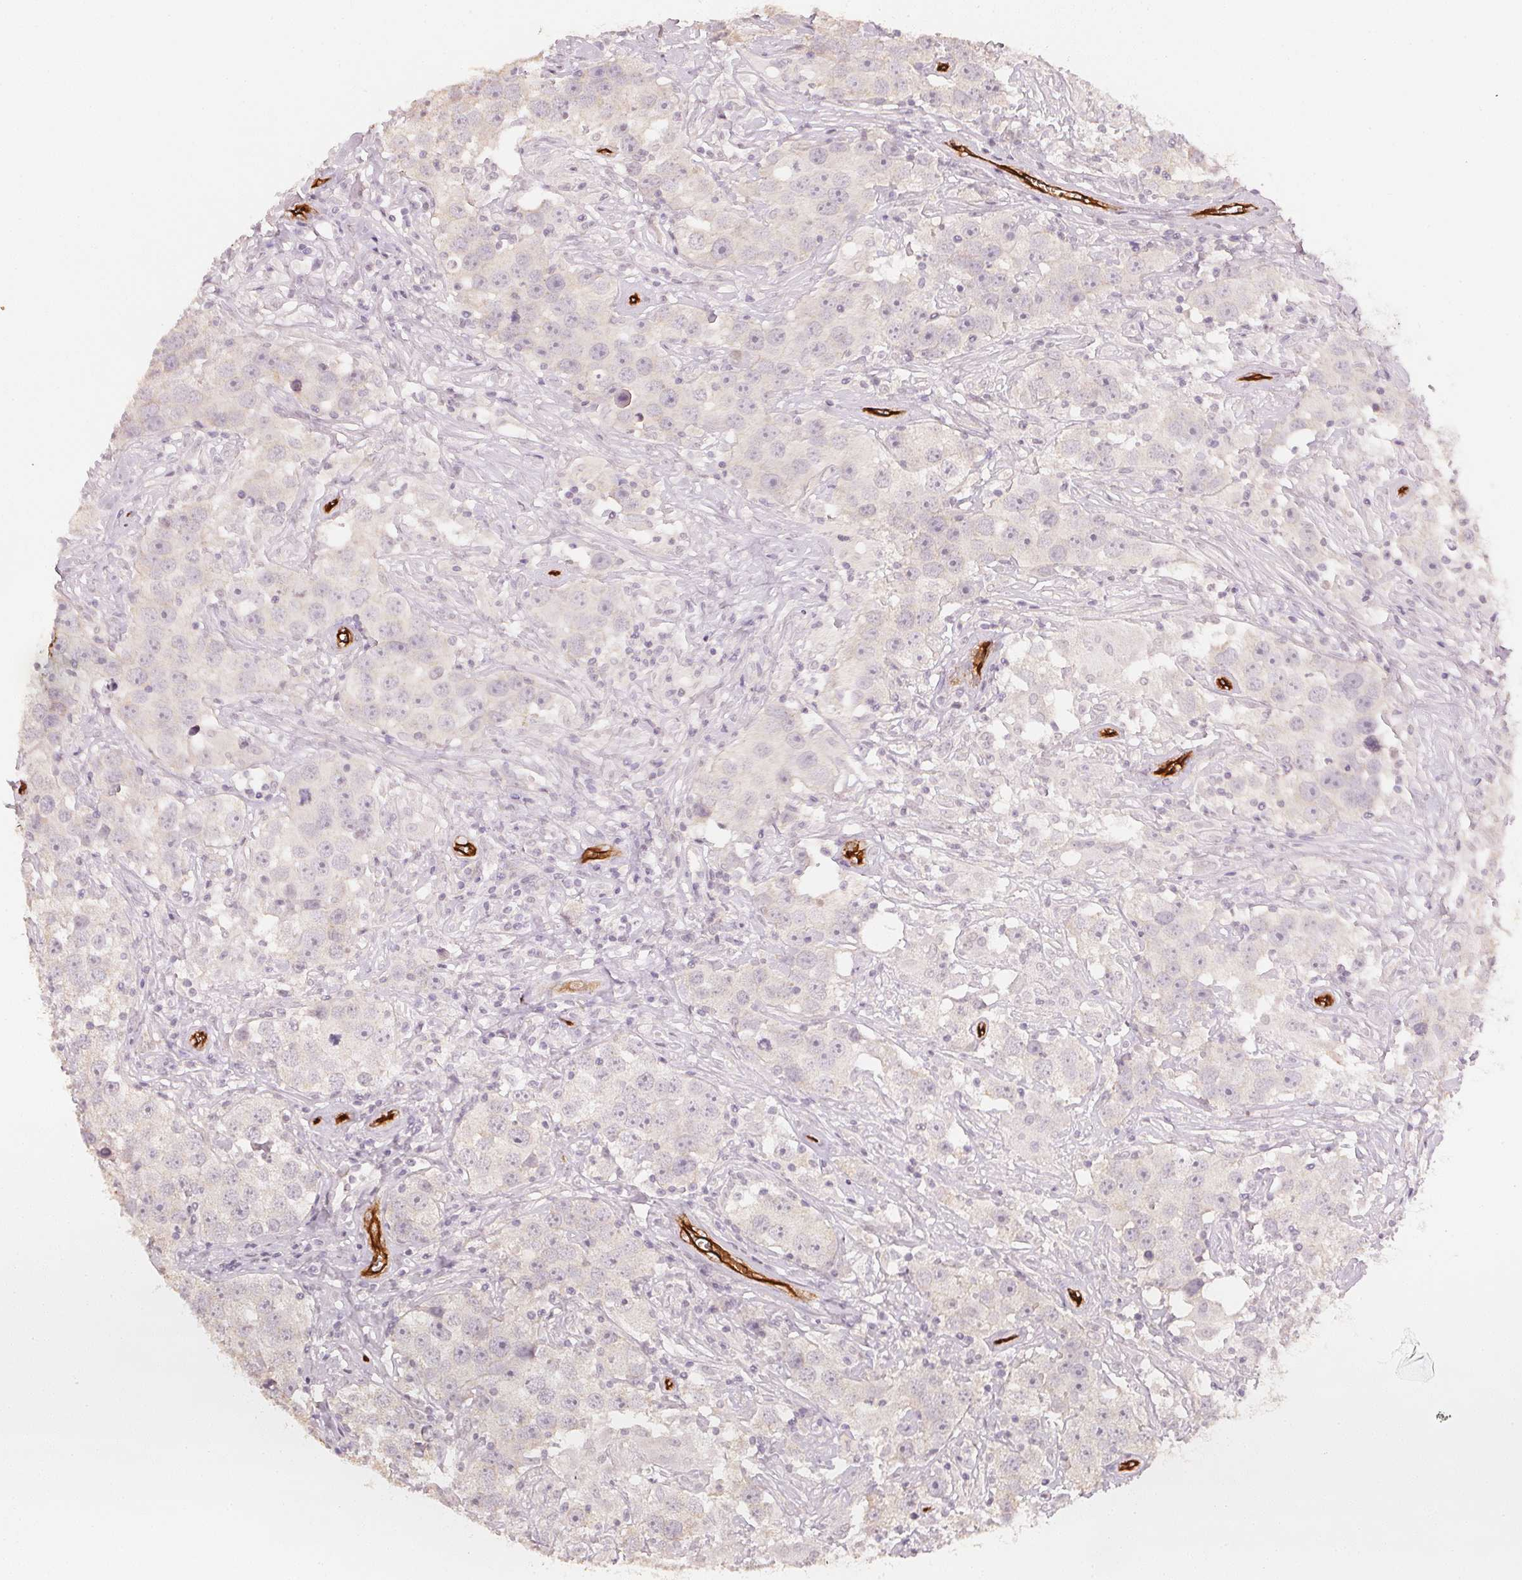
{"staining": {"intensity": "negative", "quantity": "none", "location": "none"}, "tissue": "testis cancer", "cell_type": "Tumor cells", "image_type": "cancer", "snomed": [{"axis": "morphology", "description": "Seminoma, NOS"}, {"axis": "topography", "description": "Testis"}], "caption": "Immunohistochemistry image of neoplastic tissue: testis seminoma stained with DAB (3,3'-diaminobenzidine) demonstrates no significant protein positivity in tumor cells. (IHC, brightfield microscopy, high magnification).", "gene": "CIB1", "patient": {"sex": "male", "age": 49}}